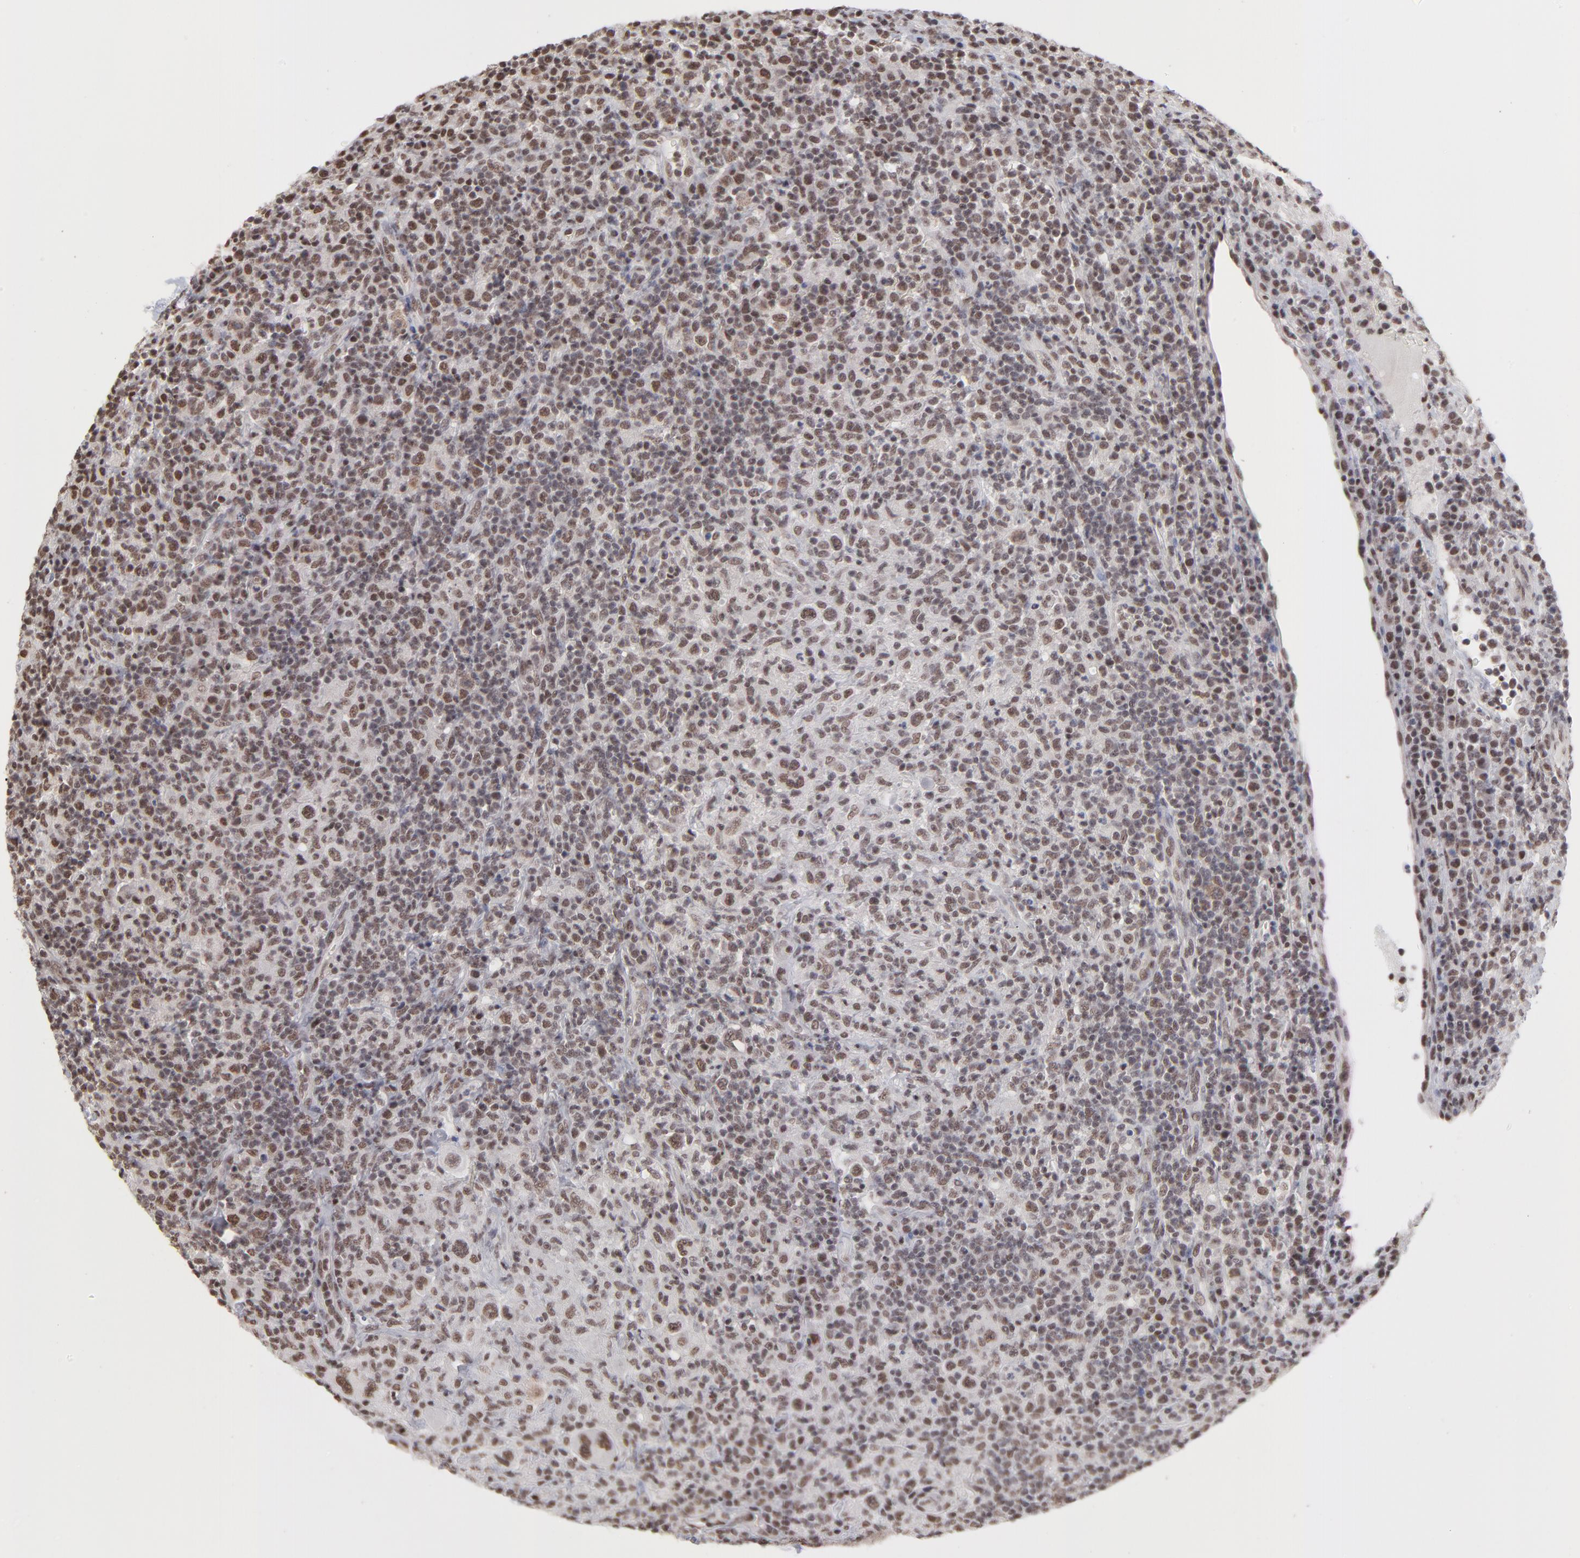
{"staining": {"intensity": "strong", "quantity": "25%-75%", "location": "nuclear"}, "tissue": "lymphoma", "cell_type": "Tumor cells", "image_type": "cancer", "snomed": [{"axis": "morphology", "description": "Hodgkin's disease, NOS"}, {"axis": "topography", "description": "Lymph node"}], "caption": "An image of human Hodgkin's disease stained for a protein exhibits strong nuclear brown staining in tumor cells. (Brightfield microscopy of DAB IHC at high magnification).", "gene": "ZNF3", "patient": {"sex": "male", "age": 65}}